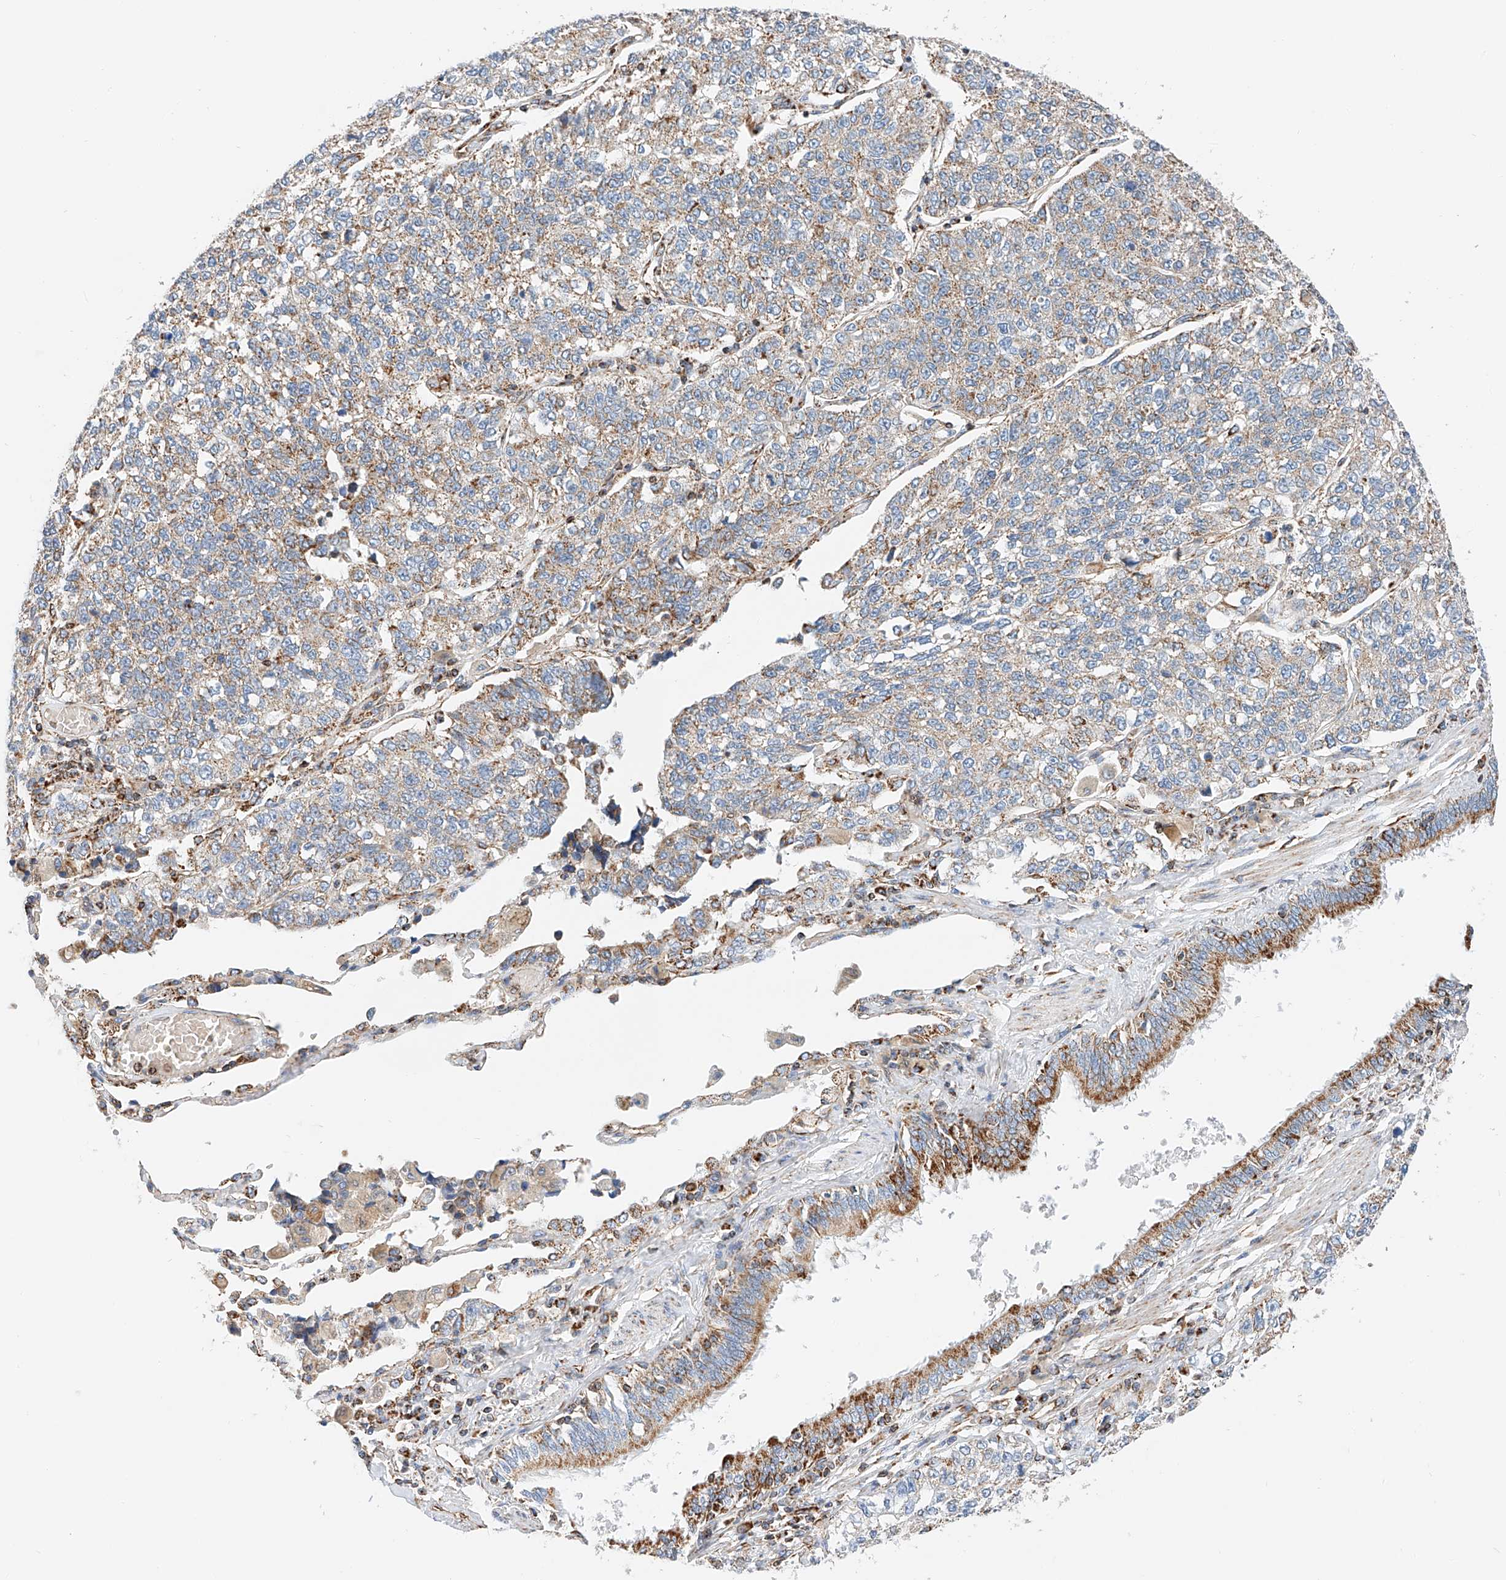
{"staining": {"intensity": "weak", "quantity": ">75%", "location": "cytoplasmic/membranous"}, "tissue": "lung cancer", "cell_type": "Tumor cells", "image_type": "cancer", "snomed": [{"axis": "morphology", "description": "Adenocarcinoma, NOS"}, {"axis": "topography", "description": "Lung"}], "caption": "Immunohistochemical staining of human adenocarcinoma (lung) exhibits low levels of weak cytoplasmic/membranous positivity in about >75% of tumor cells. Using DAB (brown) and hematoxylin (blue) stains, captured at high magnification using brightfield microscopy.", "gene": "NDUFV3", "patient": {"sex": "male", "age": 49}}